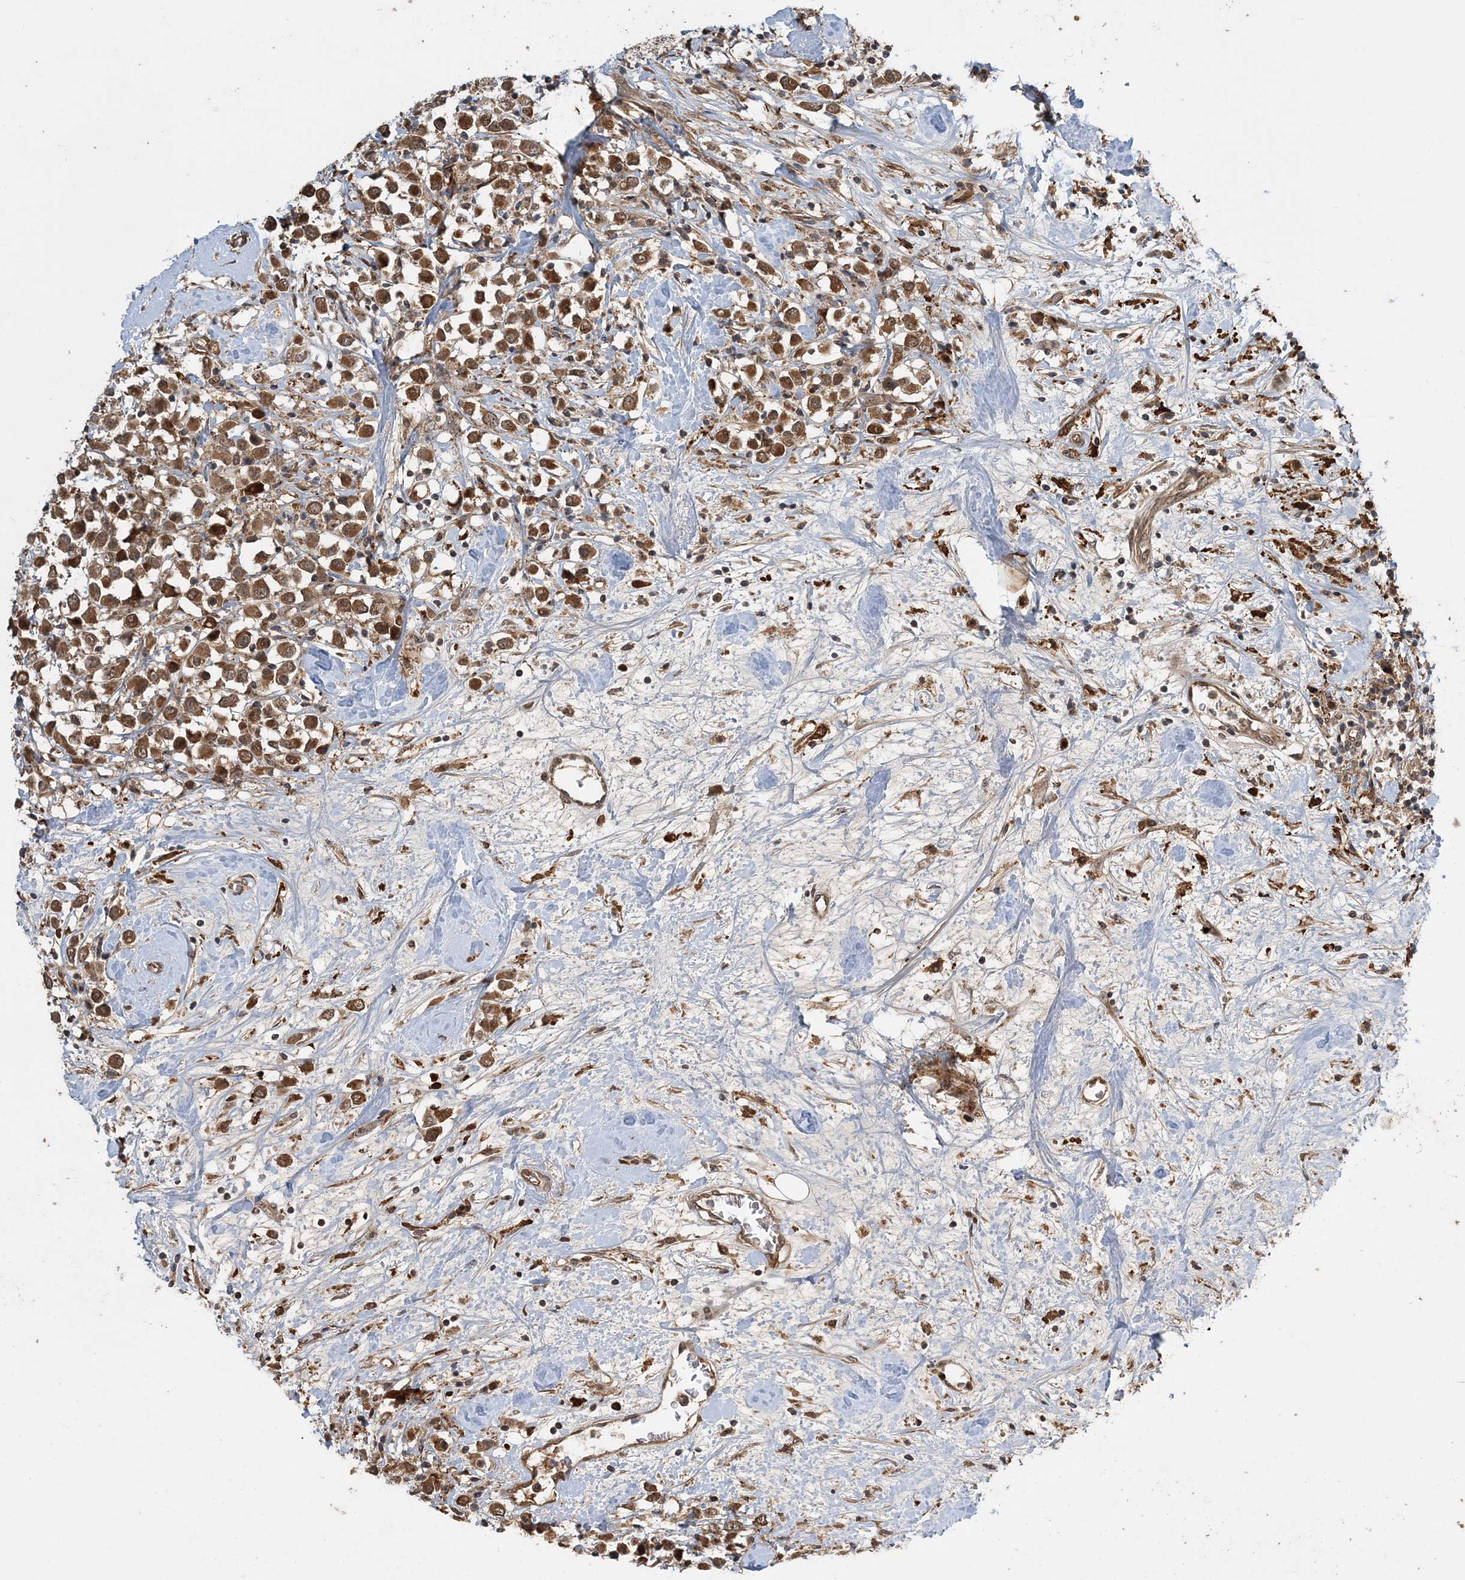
{"staining": {"intensity": "moderate", "quantity": ">75%", "location": "cytoplasmic/membranous,nuclear"}, "tissue": "breast cancer", "cell_type": "Tumor cells", "image_type": "cancer", "snomed": [{"axis": "morphology", "description": "Duct carcinoma"}, {"axis": "topography", "description": "Breast"}], "caption": "This image exhibits immunohistochemistry (IHC) staining of human intraductal carcinoma (breast), with medium moderate cytoplasmic/membranous and nuclear expression in about >75% of tumor cells.", "gene": "UBTD2", "patient": {"sex": "female", "age": 61}}